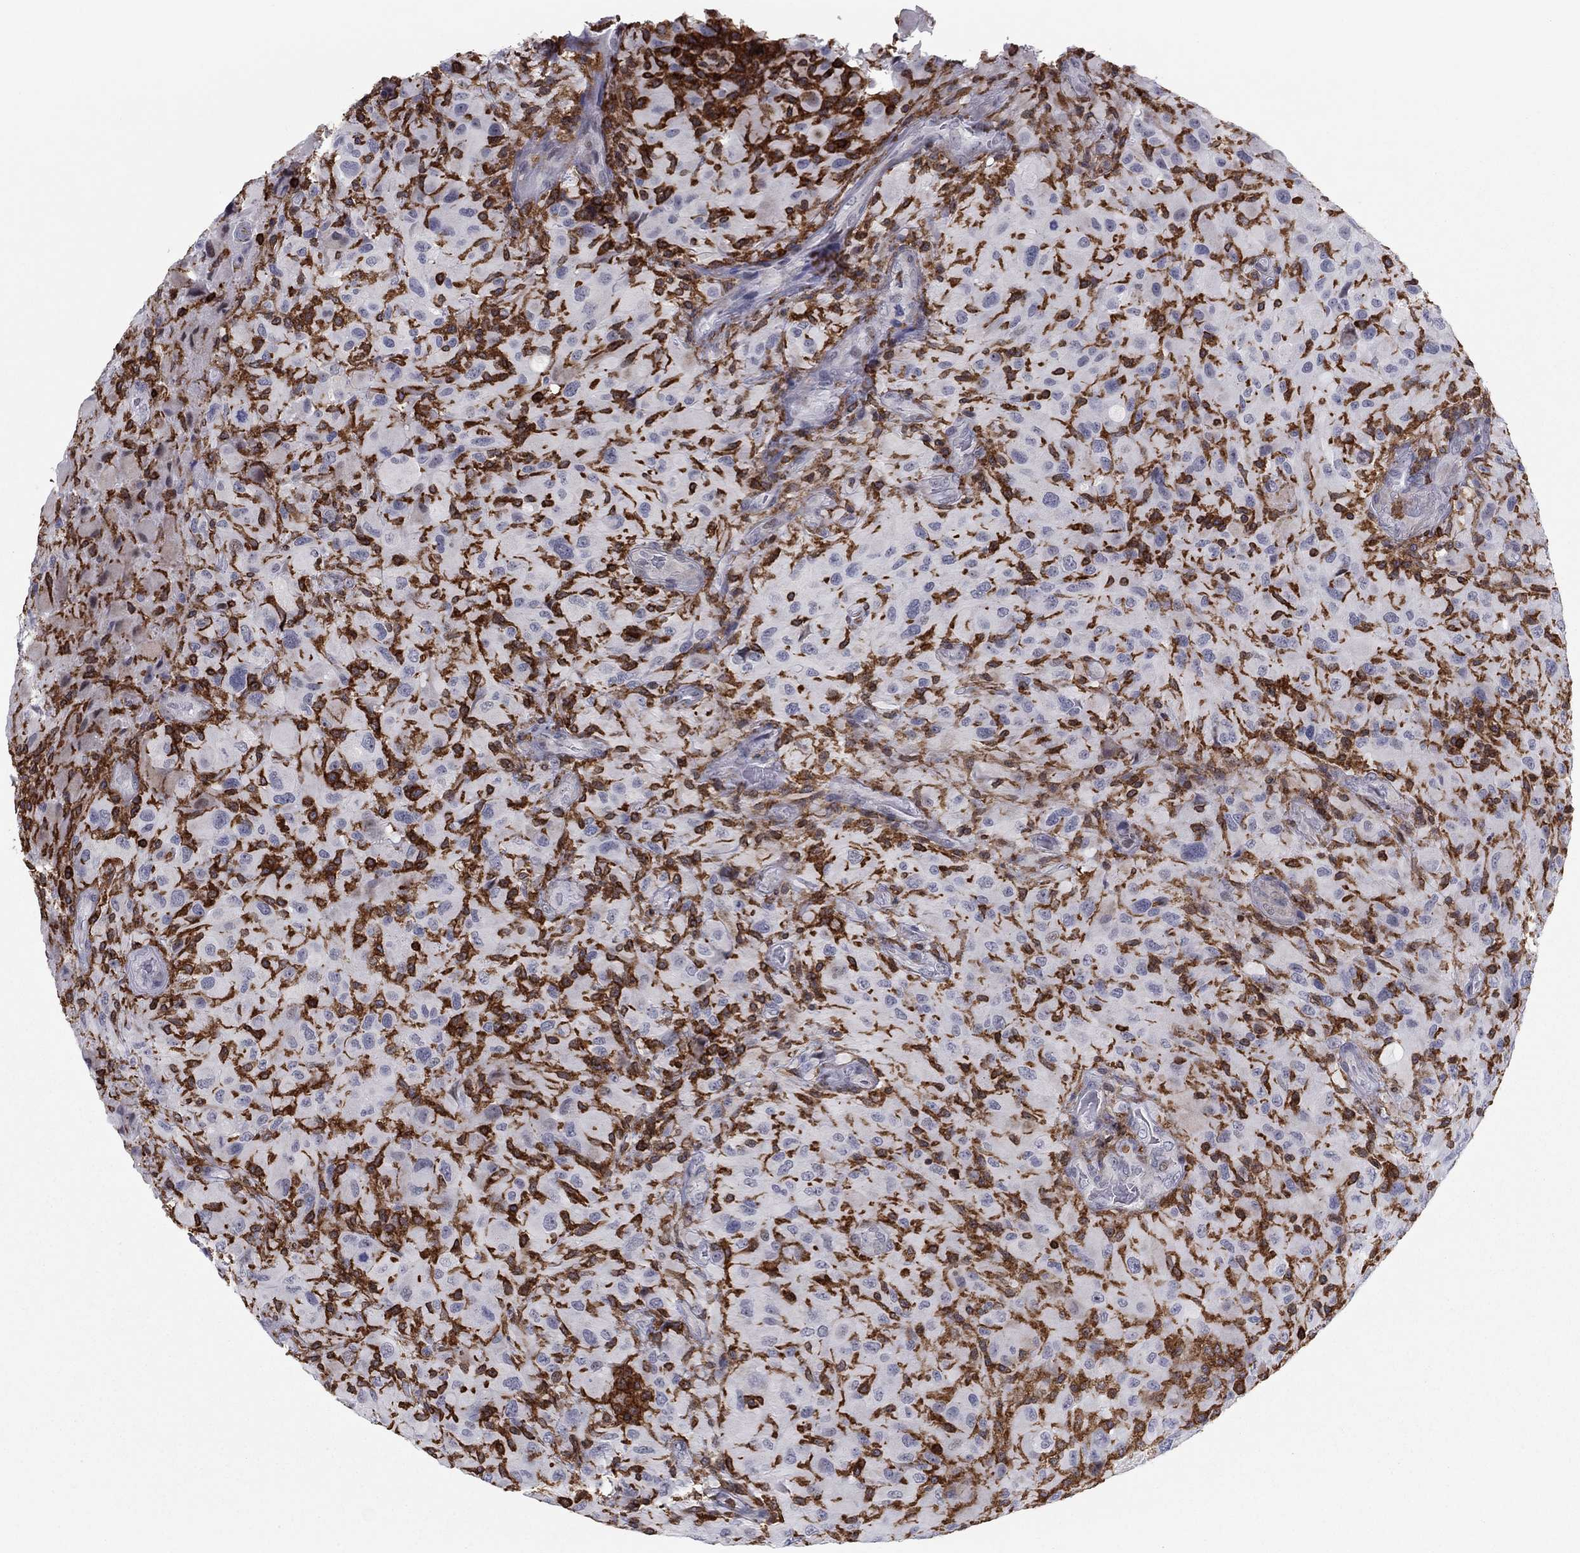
{"staining": {"intensity": "negative", "quantity": "none", "location": "none"}, "tissue": "glioma", "cell_type": "Tumor cells", "image_type": "cancer", "snomed": [{"axis": "morphology", "description": "Glioma, malignant, High grade"}, {"axis": "topography", "description": "Cerebral cortex"}], "caption": "Immunohistochemical staining of glioma exhibits no significant staining in tumor cells.", "gene": "ARHGAP27", "patient": {"sex": "male", "age": 35}}